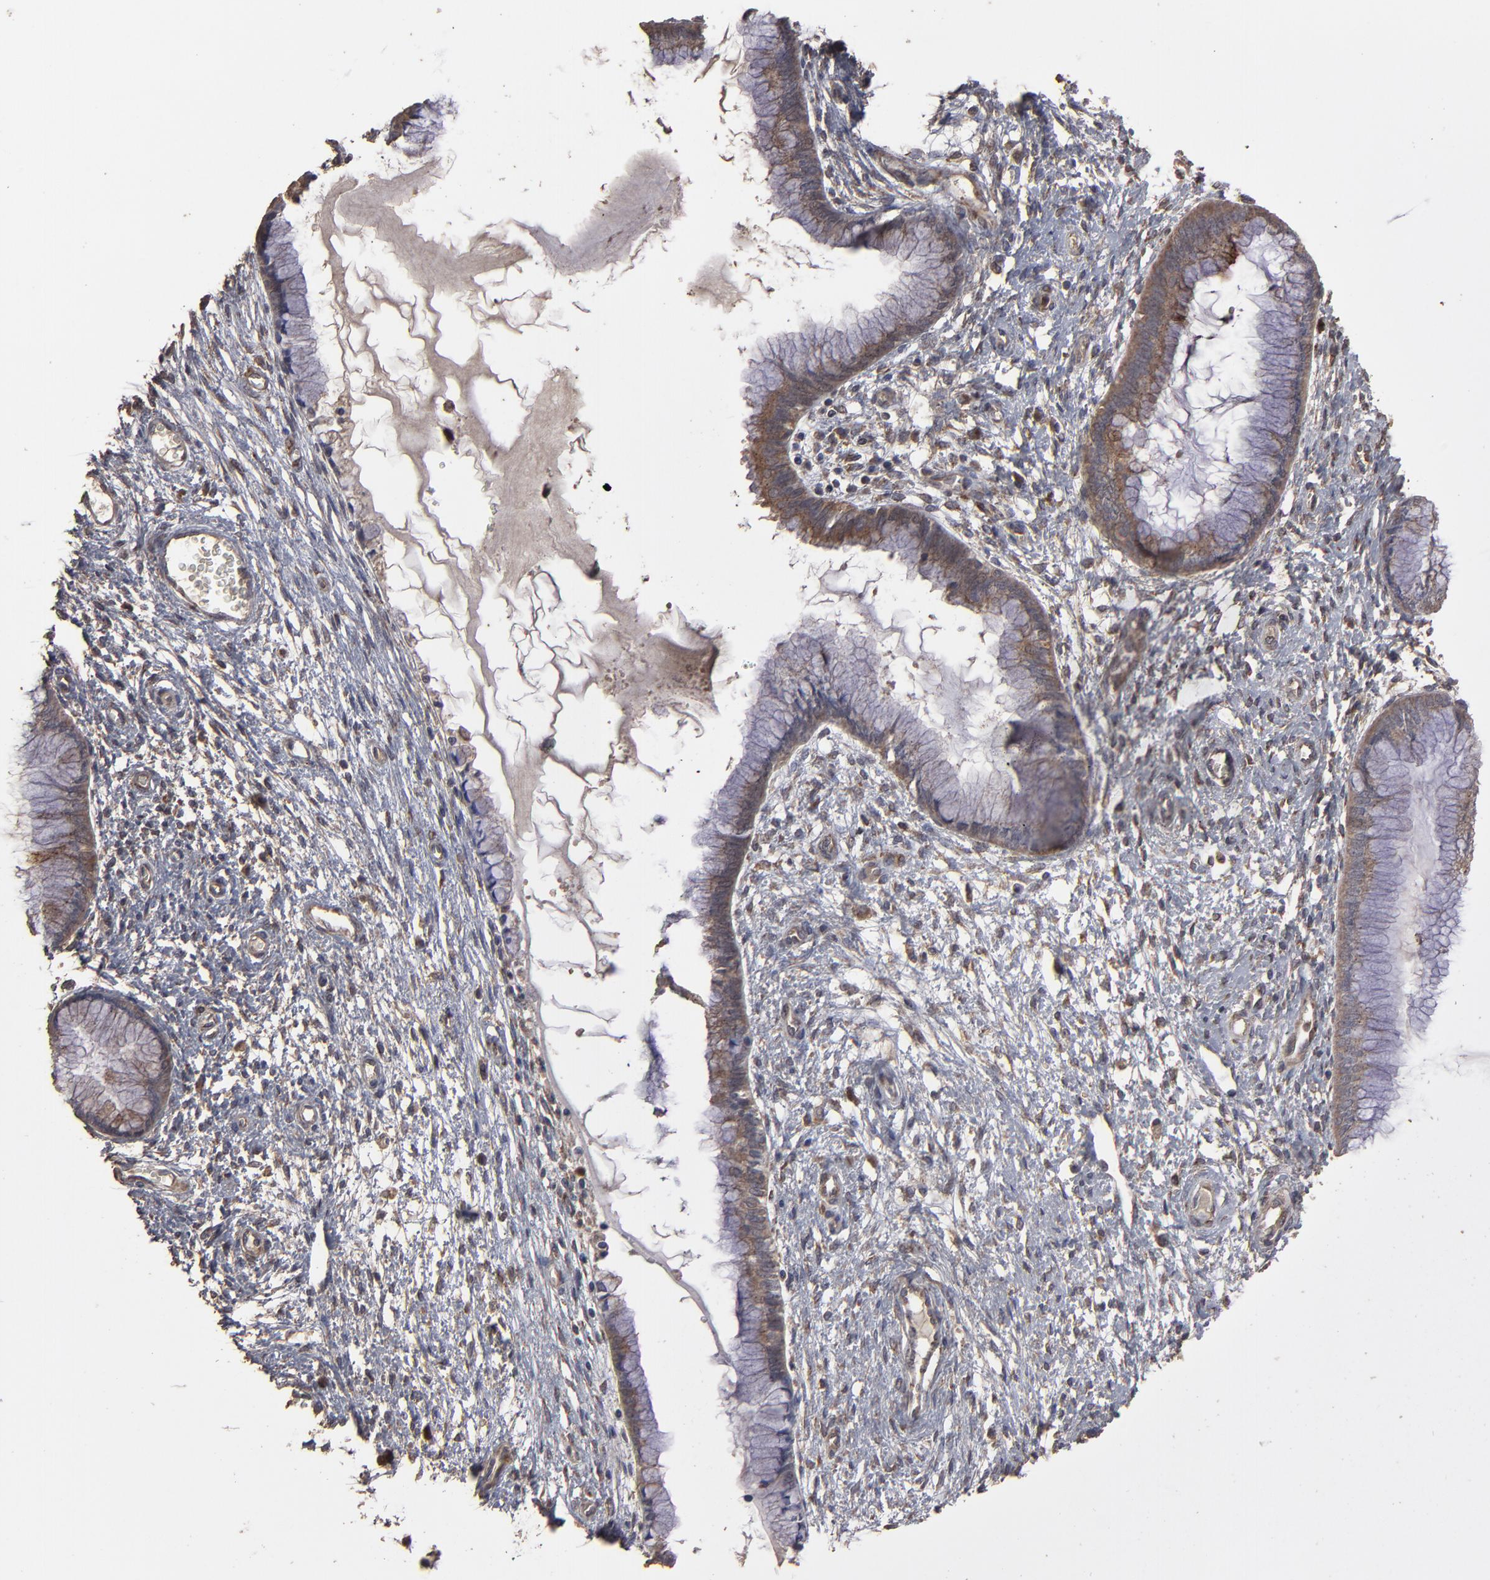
{"staining": {"intensity": "moderate", "quantity": ">75%", "location": "cytoplasmic/membranous"}, "tissue": "cervix", "cell_type": "Glandular cells", "image_type": "normal", "snomed": [{"axis": "morphology", "description": "Normal tissue, NOS"}, {"axis": "topography", "description": "Cervix"}], "caption": "IHC of benign human cervix demonstrates medium levels of moderate cytoplasmic/membranous staining in about >75% of glandular cells. (DAB (3,3'-diaminobenzidine) = brown stain, brightfield microscopy at high magnification).", "gene": "MMP2", "patient": {"sex": "female", "age": 55}}